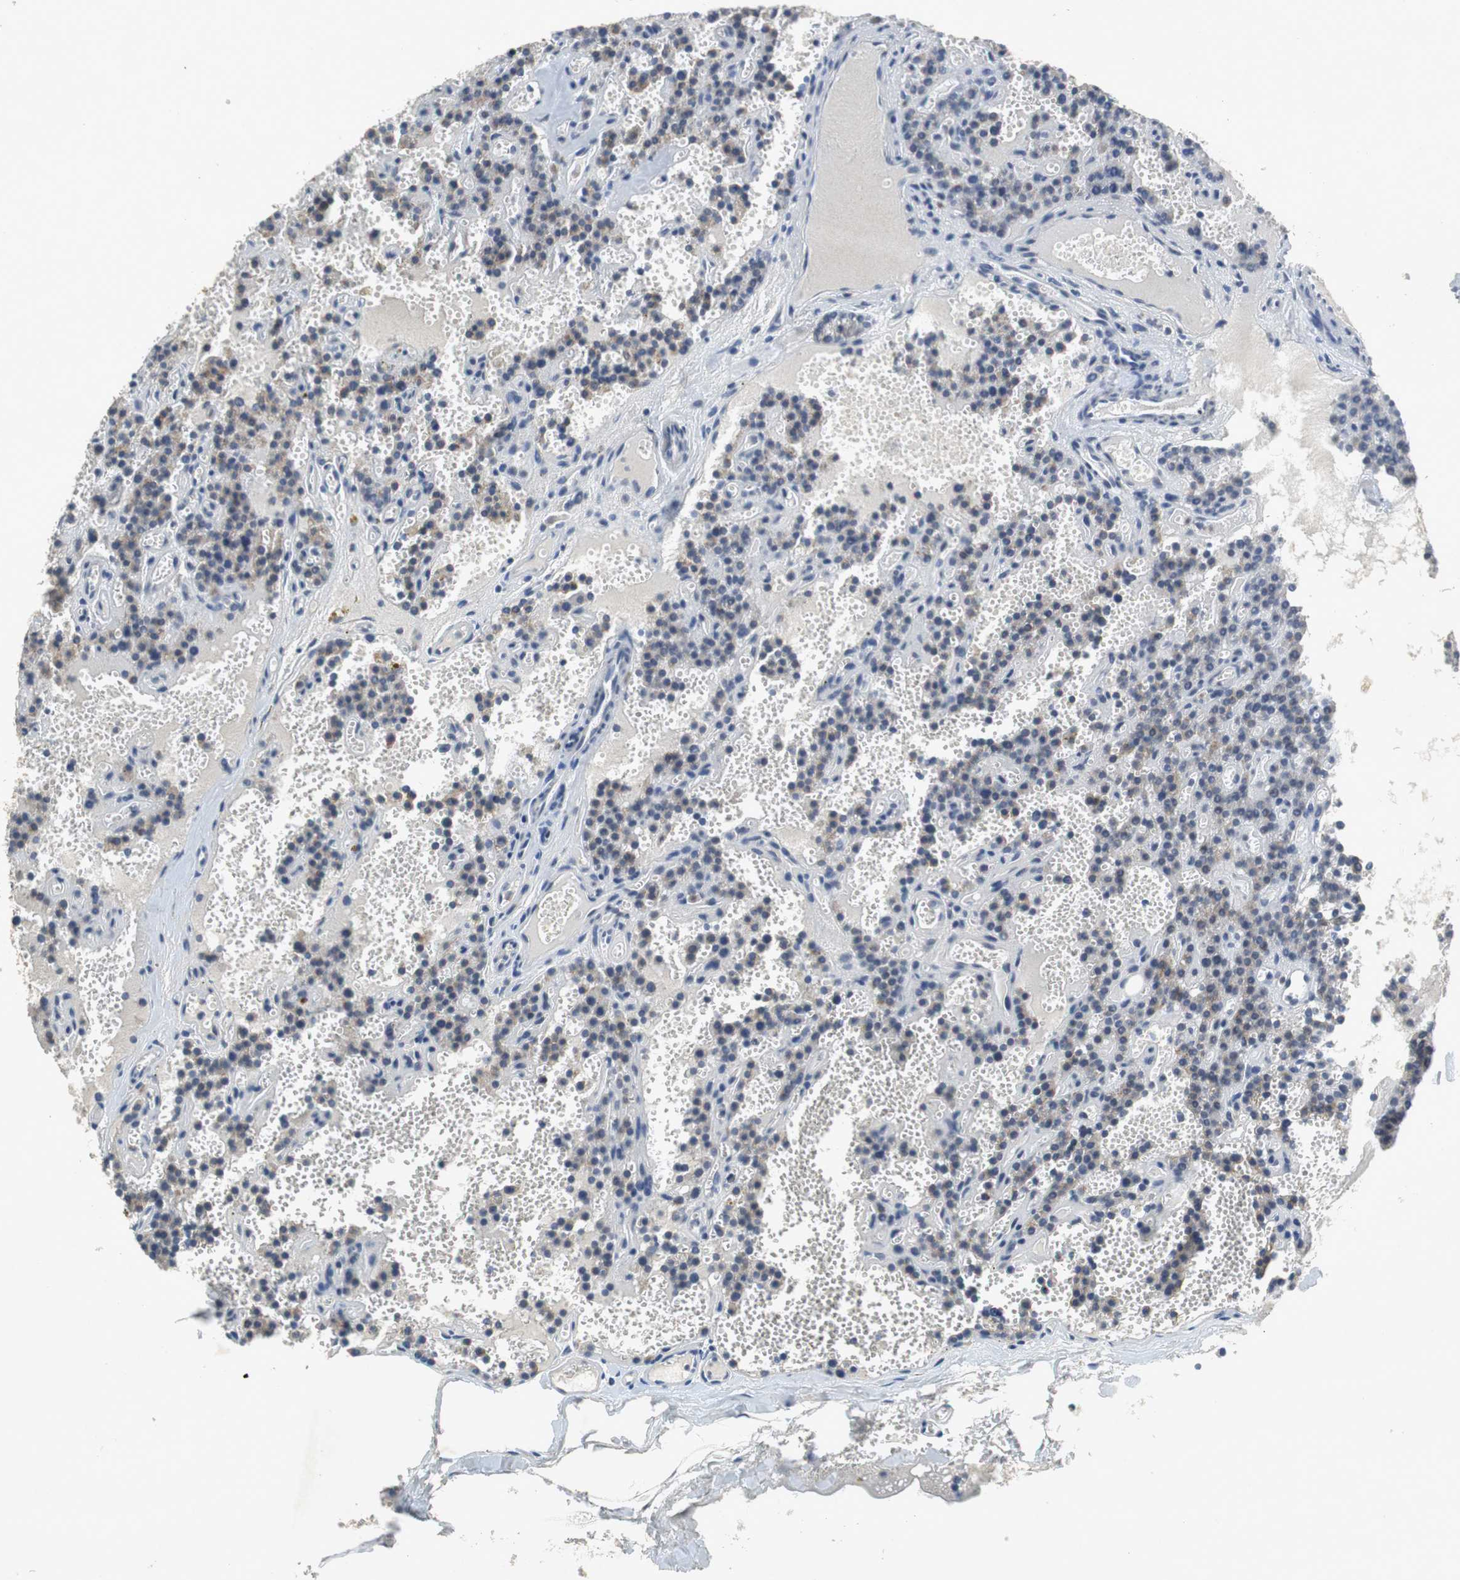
{"staining": {"intensity": "weak", "quantity": "25%-75%", "location": "cytoplasmic/membranous"}, "tissue": "parathyroid gland", "cell_type": "Glandular cells", "image_type": "normal", "snomed": [{"axis": "morphology", "description": "Normal tissue, NOS"}, {"axis": "topography", "description": "Parathyroid gland"}], "caption": "Protein staining shows weak cytoplasmic/membranous positivity in approximately 25%-75% of glandular cells in benign parathyroid gland.", "gene": "GLCCI1", "patient": {"sex": "male", "age": 25}}